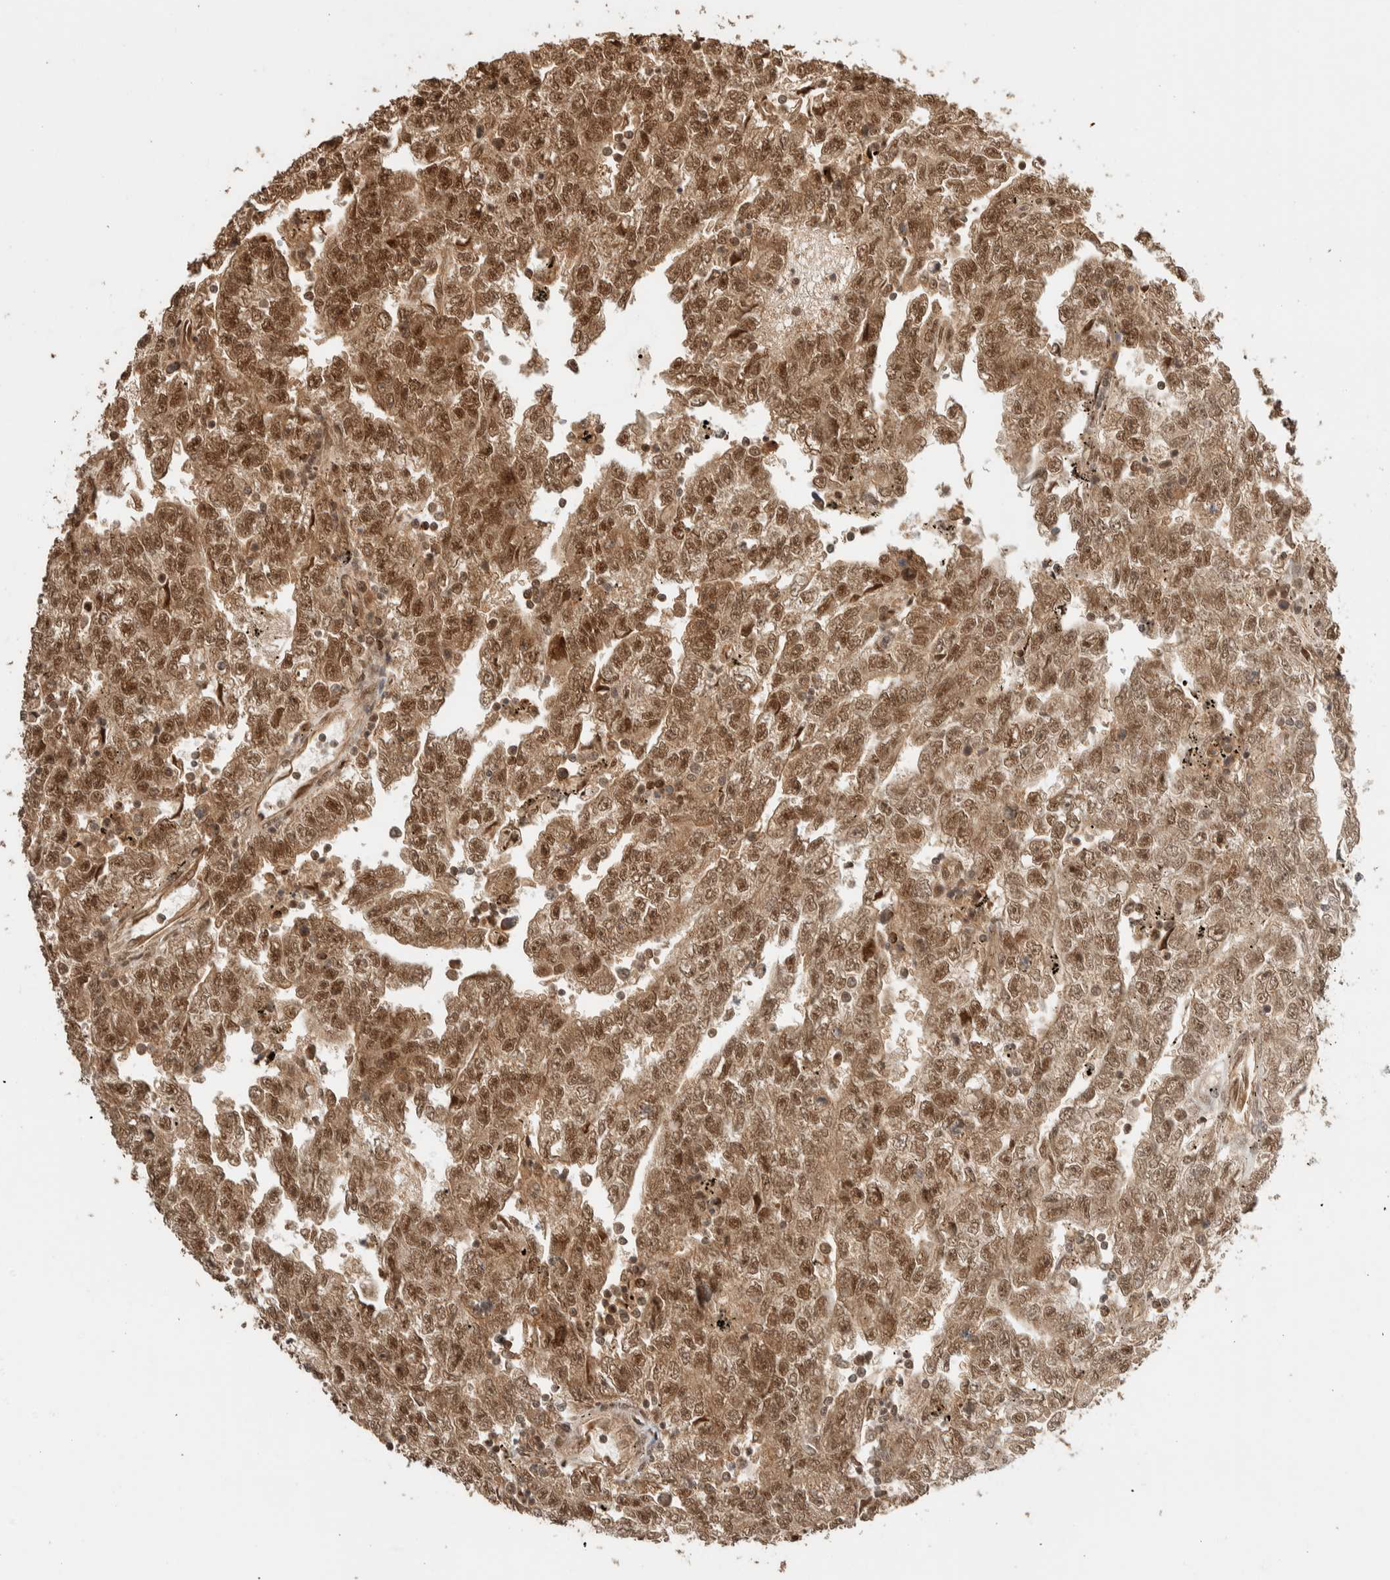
{"staining": {"intensity": "moderate", "quantity": ">75%", "location": "cytoplasmic/membranous,nuclear"}, "tissue": "testis cancer", "cell_type": "Tumor cells", "image_type": "cancer", "snomed": [{"axis": "morphology", "description": "Carcinoma, Embryonal, NOS"}, {"axis": "topography", "description": "Testis"}], "caption": "A brown stain shows moderate cytoplasmic/membranous and nuclear positivity of a protein in human testis embryonal carcinoma tumor cells.", "gene": "ZBTB2", "patient": {"sex": "male", "age": 25}}